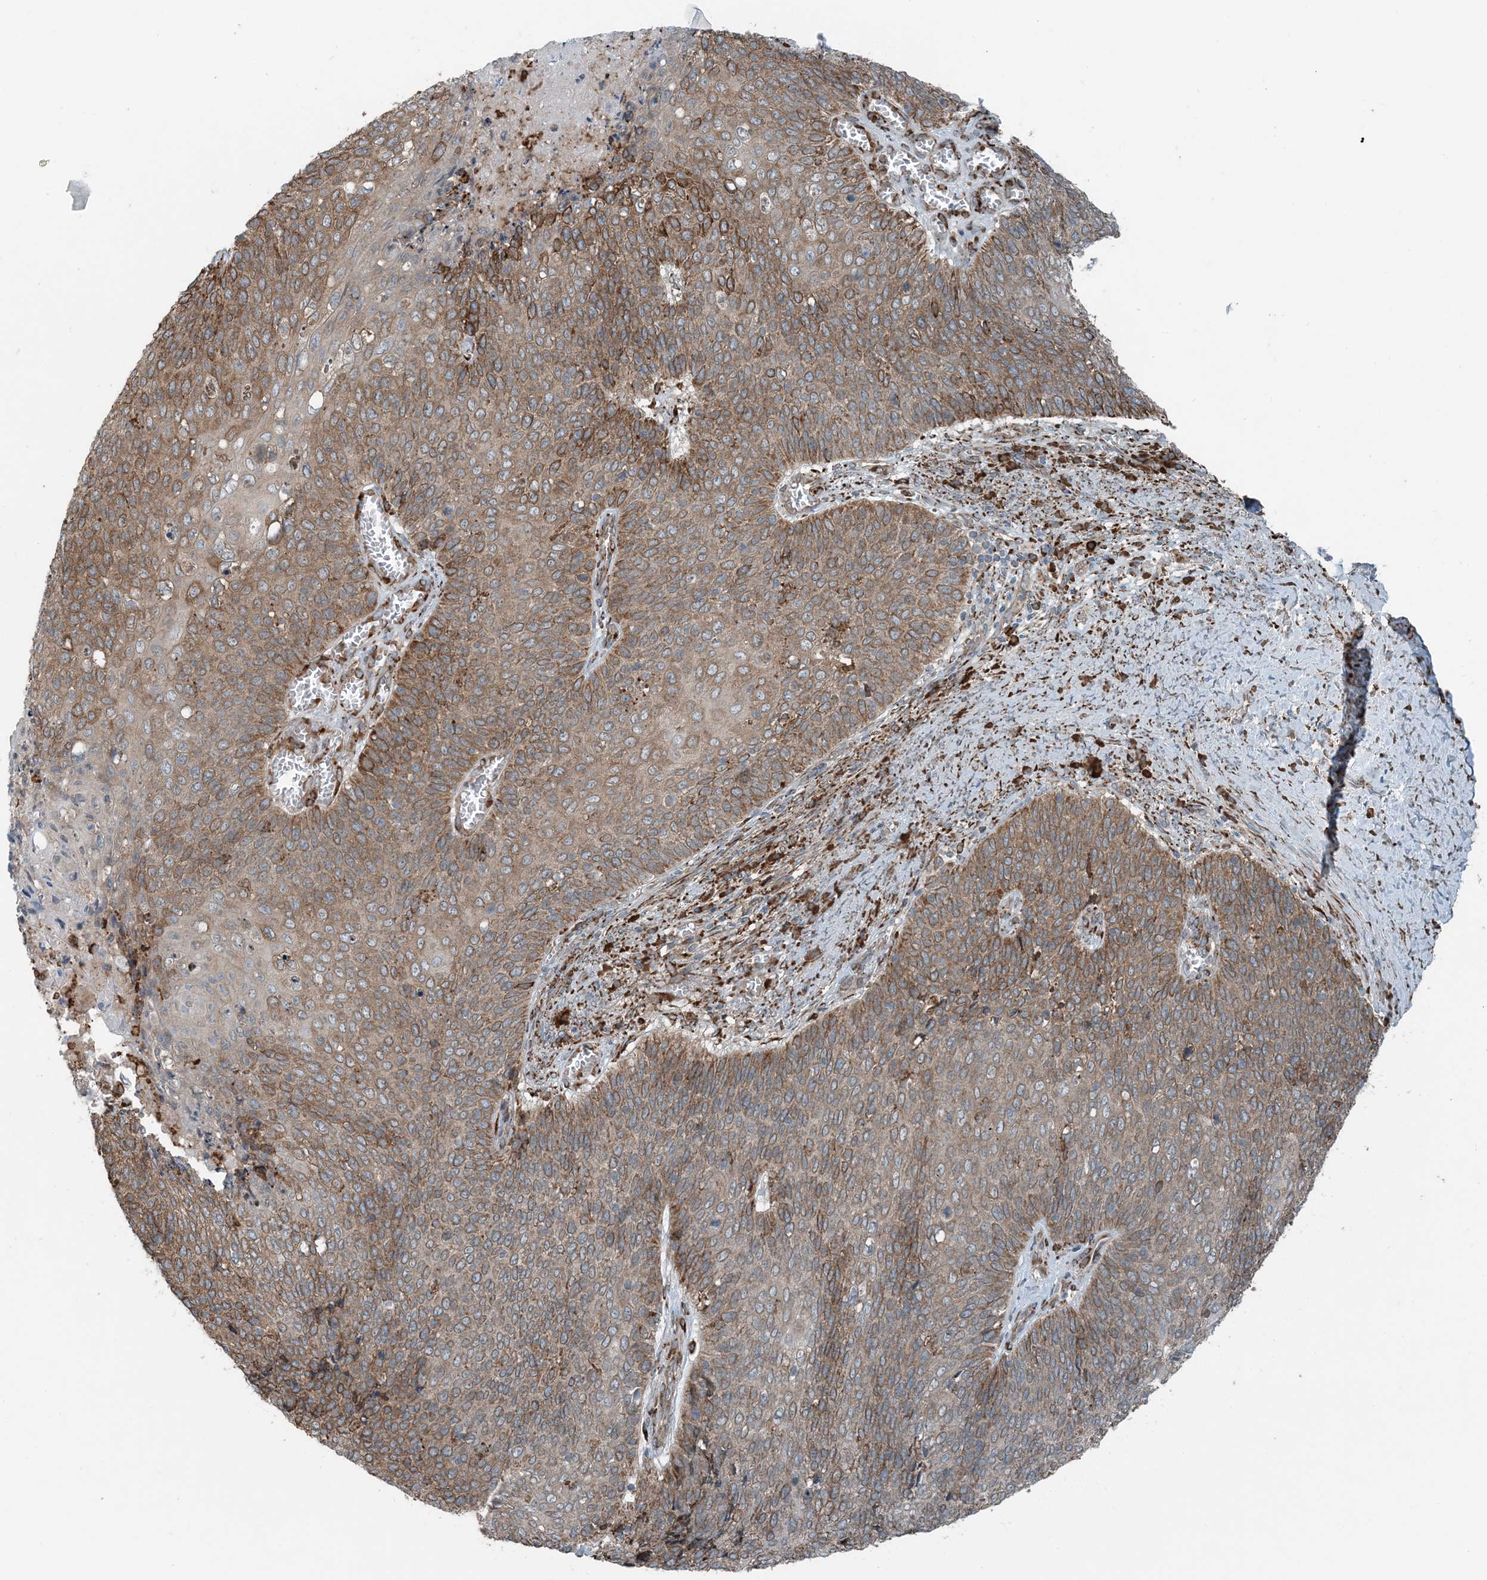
{"staining": {"intensity": "moderate", "quantity": ">75%", "location": "cytoplasmic/membranous"}, "tissue": "cervical cancer", "cell_type": "Tumor cells", "image_type": "cancer", "snomed": [{"axis": "morphology", "description": "Squamous cell carcinoma, NOS"}, {"axis": "topography", "description": "Cervix"}], "caption": "Cervical cancer (squamous cell carcinoma) stained for a protein (brown) reveals moderate cytoplasmic/membranous positive staining in about >75% of tumor cells.", "gene": "CERKL", "patient": {"sex": "female", "age": 39}}